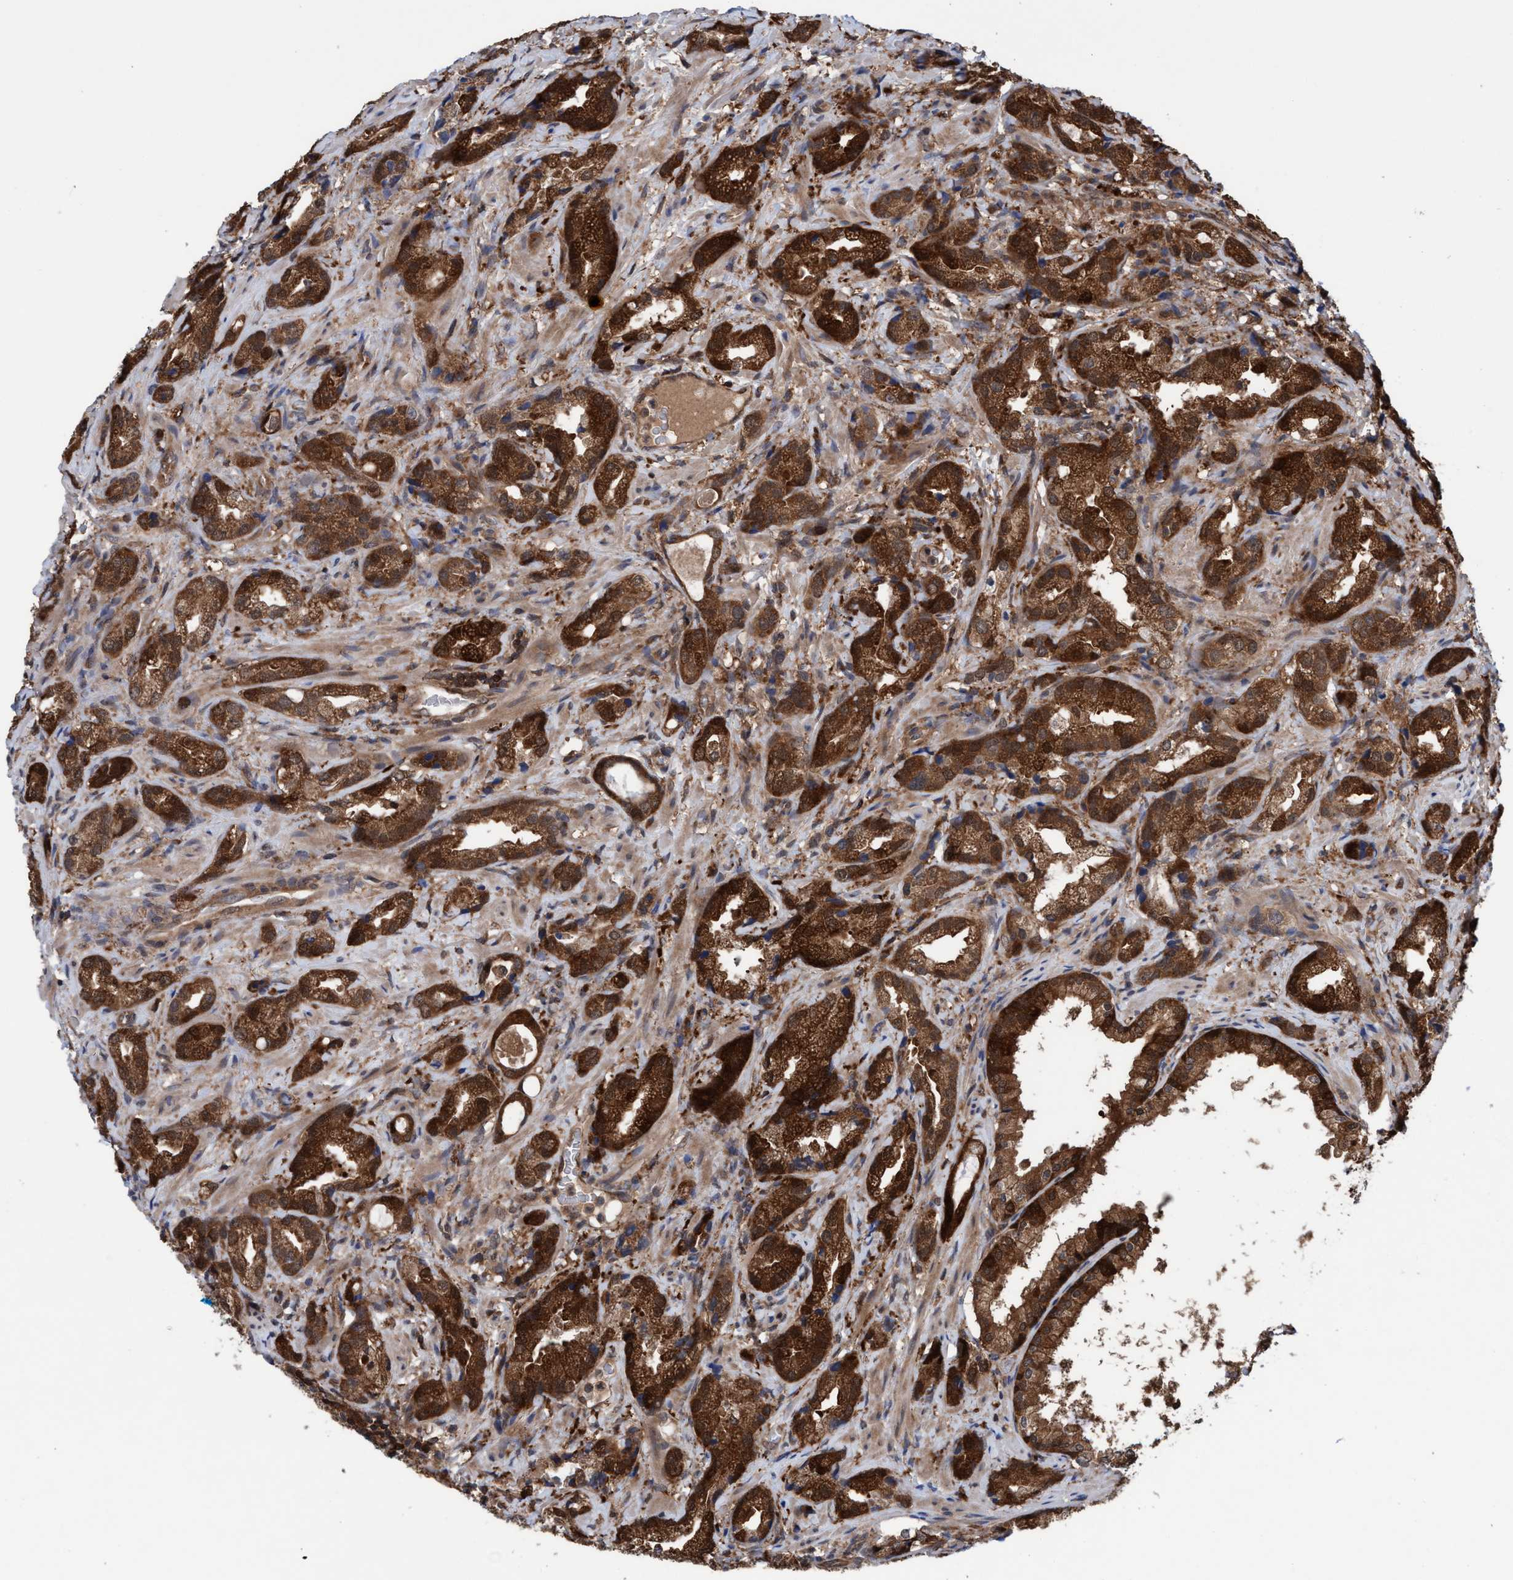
{"staining": {"intensity": "strong", "quantity": ">75%", "location": "cytoplasmic/membranous"}, "tissue": "prostate cancer", "cell_type": "Tumor cells", "image_type": "cancer", "snomed": [{"axis": "morphology", "description": "Adenocarcinoma, High grade"}, {"axis": "topography", "description": "Prostate"}], "caption": "Protein expression analysis of human adenocarcinoma (high-grade) (prostate) reveals strong cytoplasmic/membranous staining in approximately >75% of tumor cells.", "gene": "GLOD4", "patient": {"sex": "male", "age": 63}}